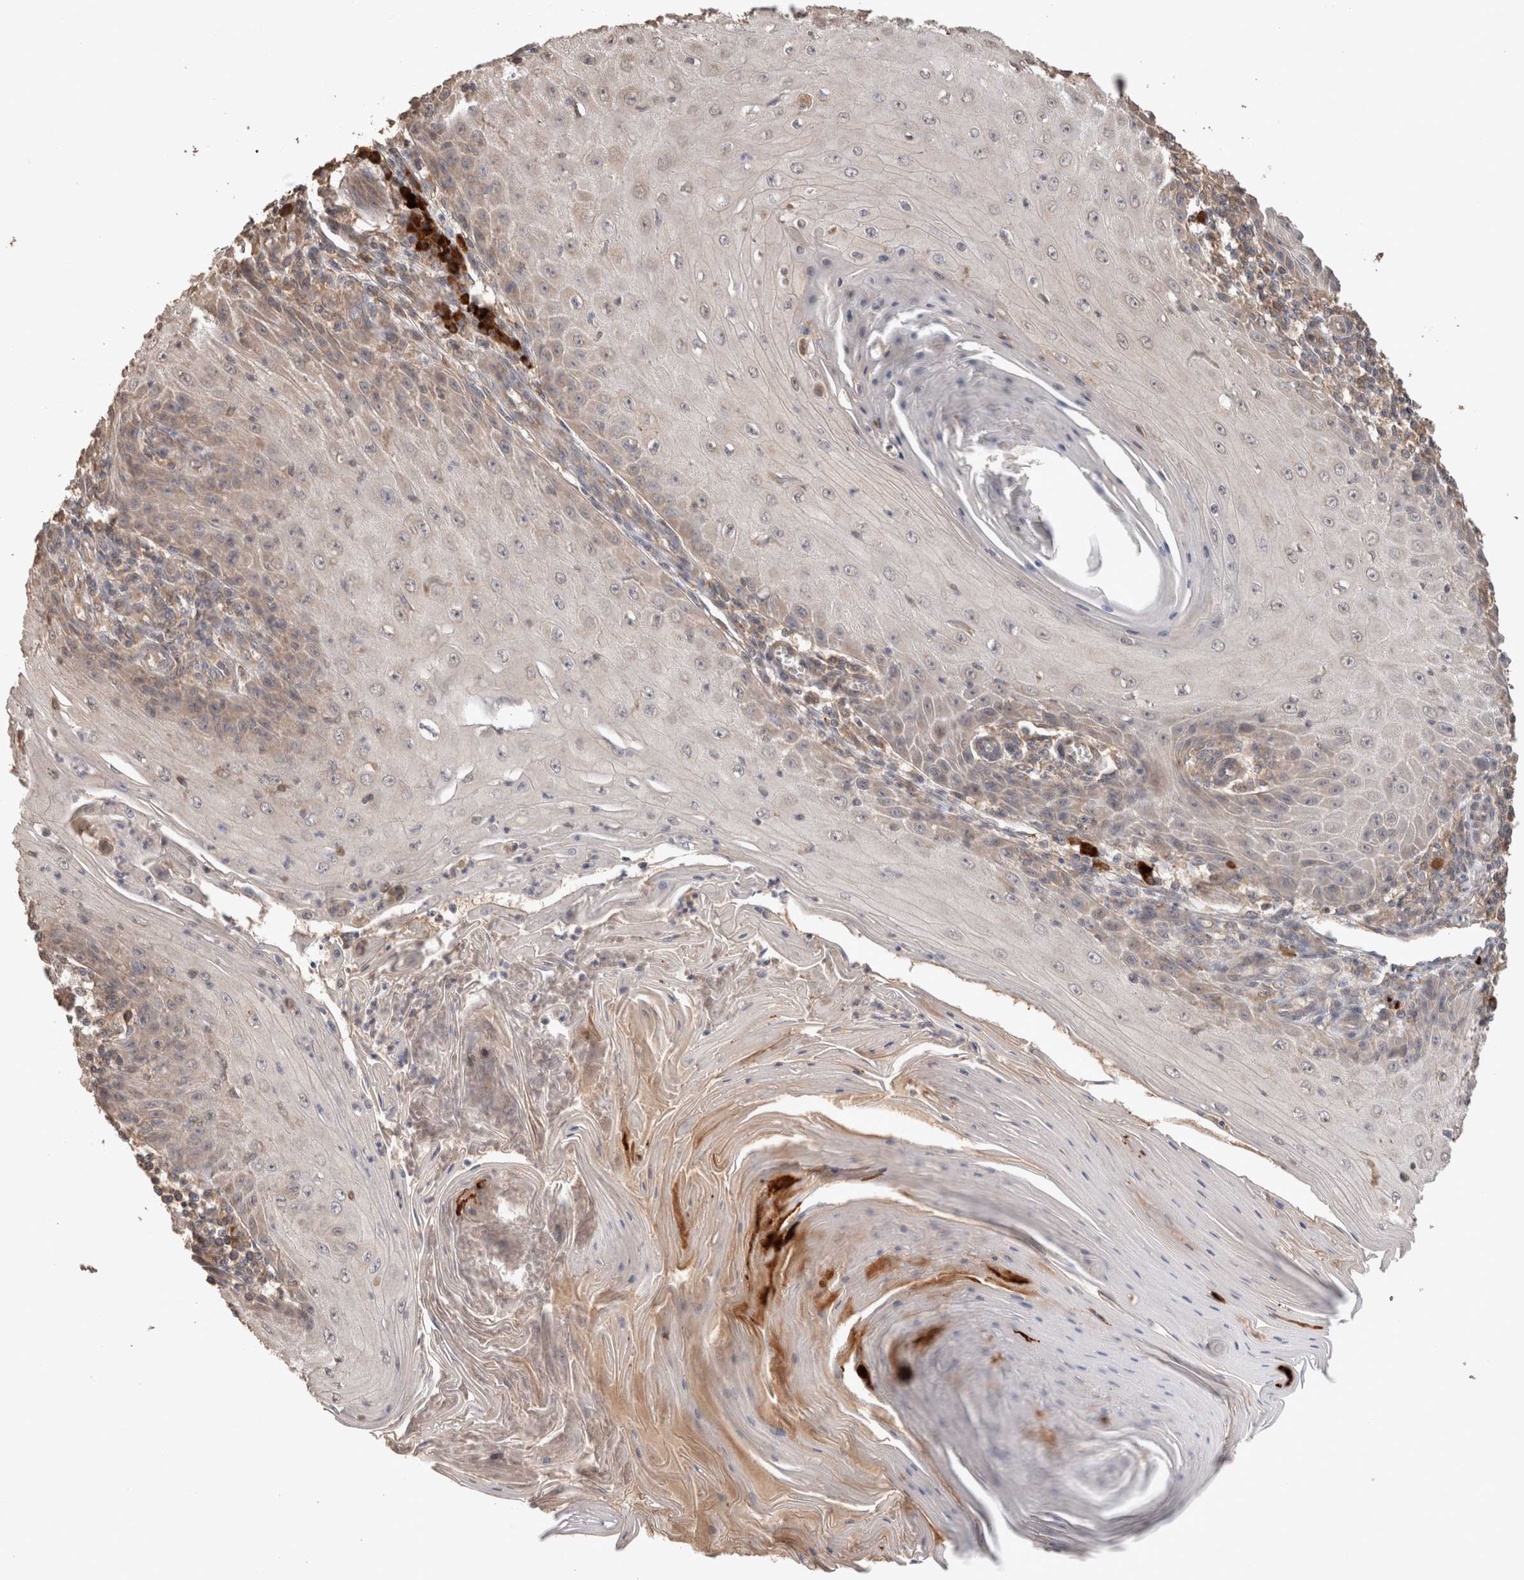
{"staining": {"intensity": "weak", "quantity": "<25%", "location": "cytoplasmic/membranous"}, "tissue": "skin cancer", "cell_type": "Tumor cells", "image_type": "cancer", "snomed": [{"axis": "morphology", "description": "Squamous cell carcinoma, NOS"}, {"axis": "topography", "description": "Skin"}], "caption": "This photomicrograph is of skin cancer stained with IHC to label a protein in brown with the nuclei are counter-stained blue. There is no expression in tumor cells.", "gene": "HROB", "patient": {"sex": "female", "age": 73}}